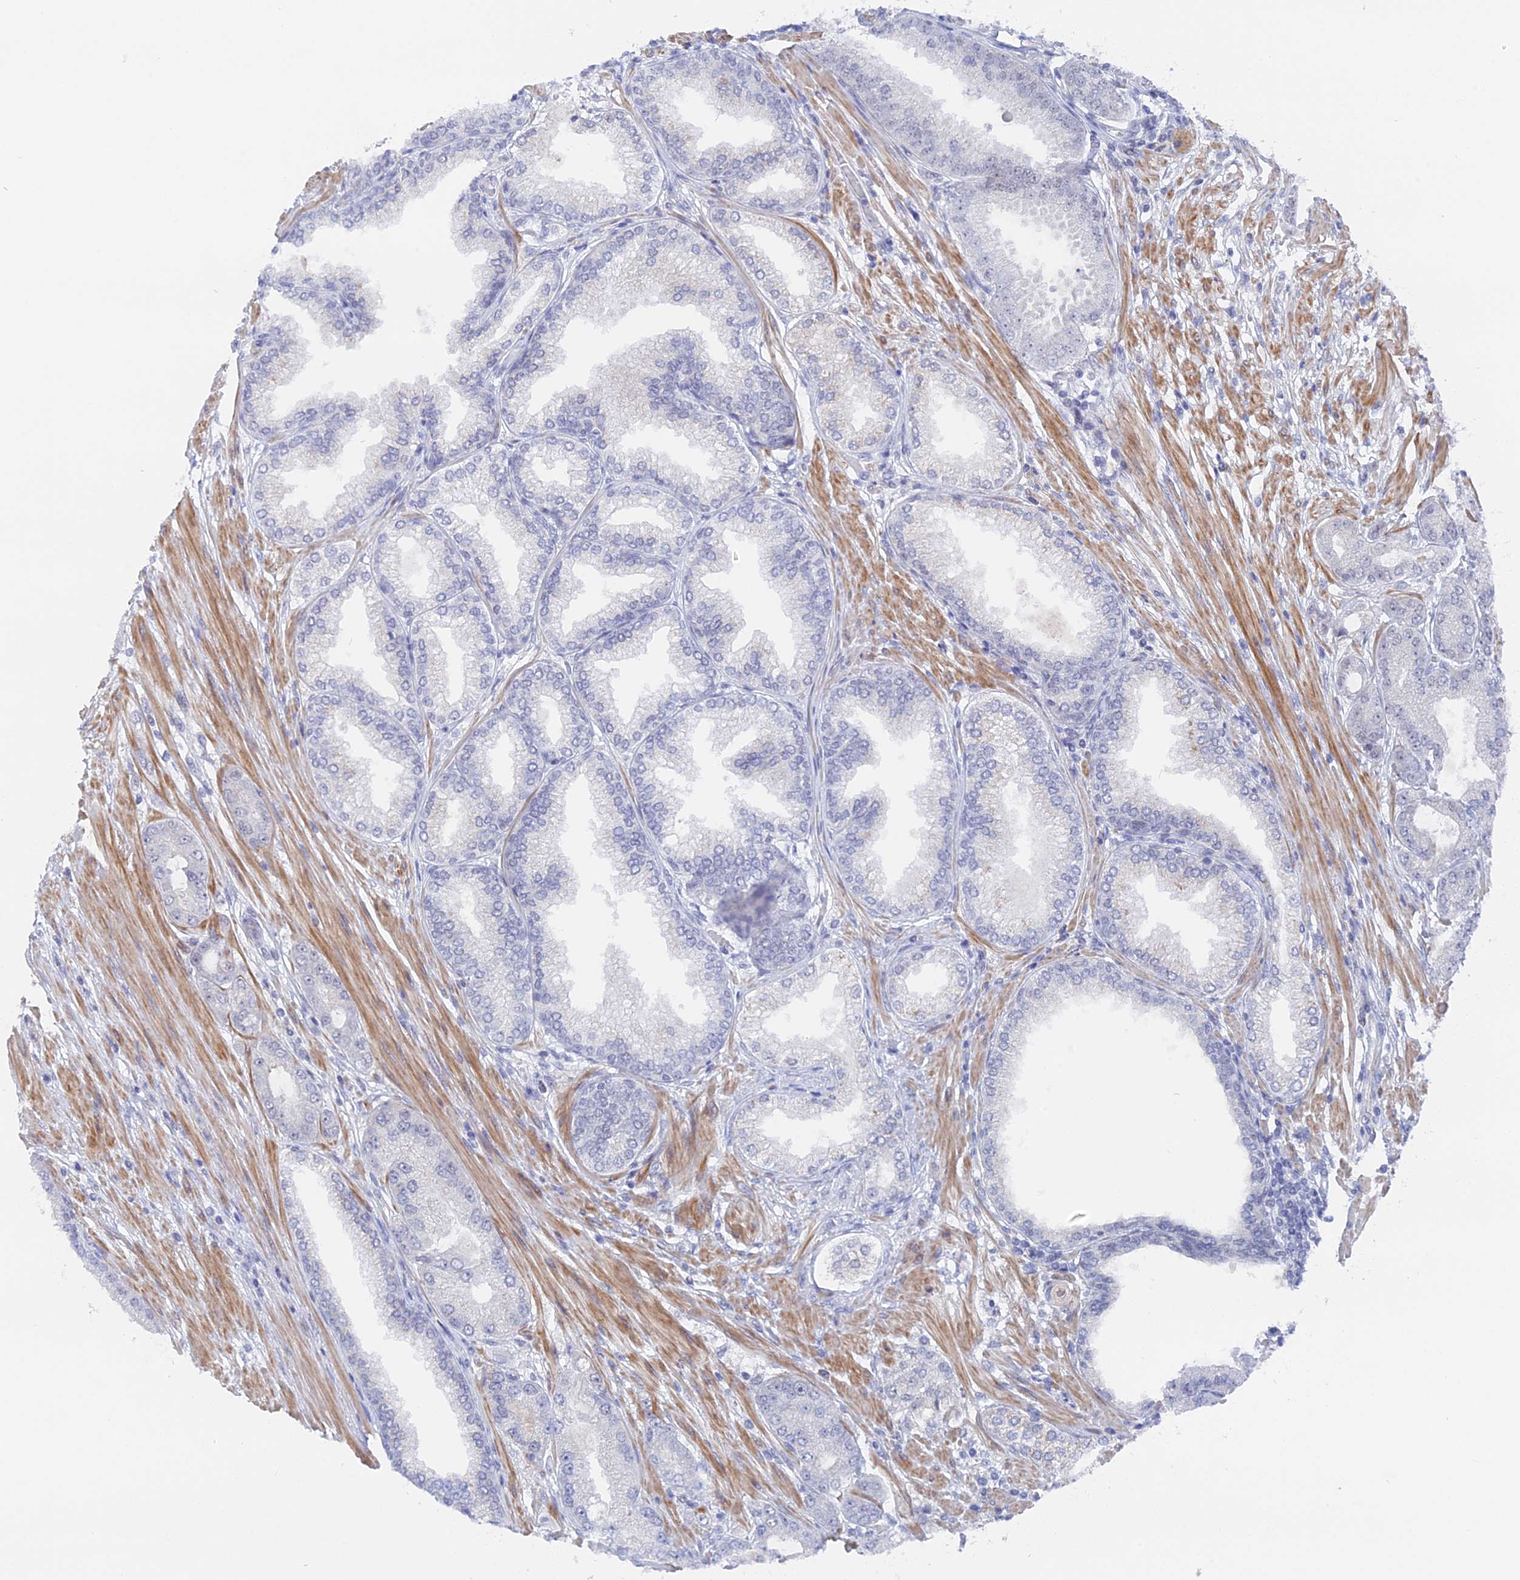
{"staining": {"intensity": "negative", "quantity": "none", "location": "none"}, "tissue": "prostate cancer", "cell_type": "Tumor cells", "image_type": "cancer", "snomed": [{"axis": "morphology", "description": "Adenocarcinoma, High grade"}, {"axis": "topography", "description": "Prostate"}], "caption": "An image of prostate cancer (high-grade adenocarcinoma) stained for a protein shows no brown staining in tumor cells. Brightfield microscopy of IHC stained with DAB (brown) and hematoxylin (blue), captured at high magnification.", "gene": "BRD2", "patient": {"sex": "male", "age": 71}}